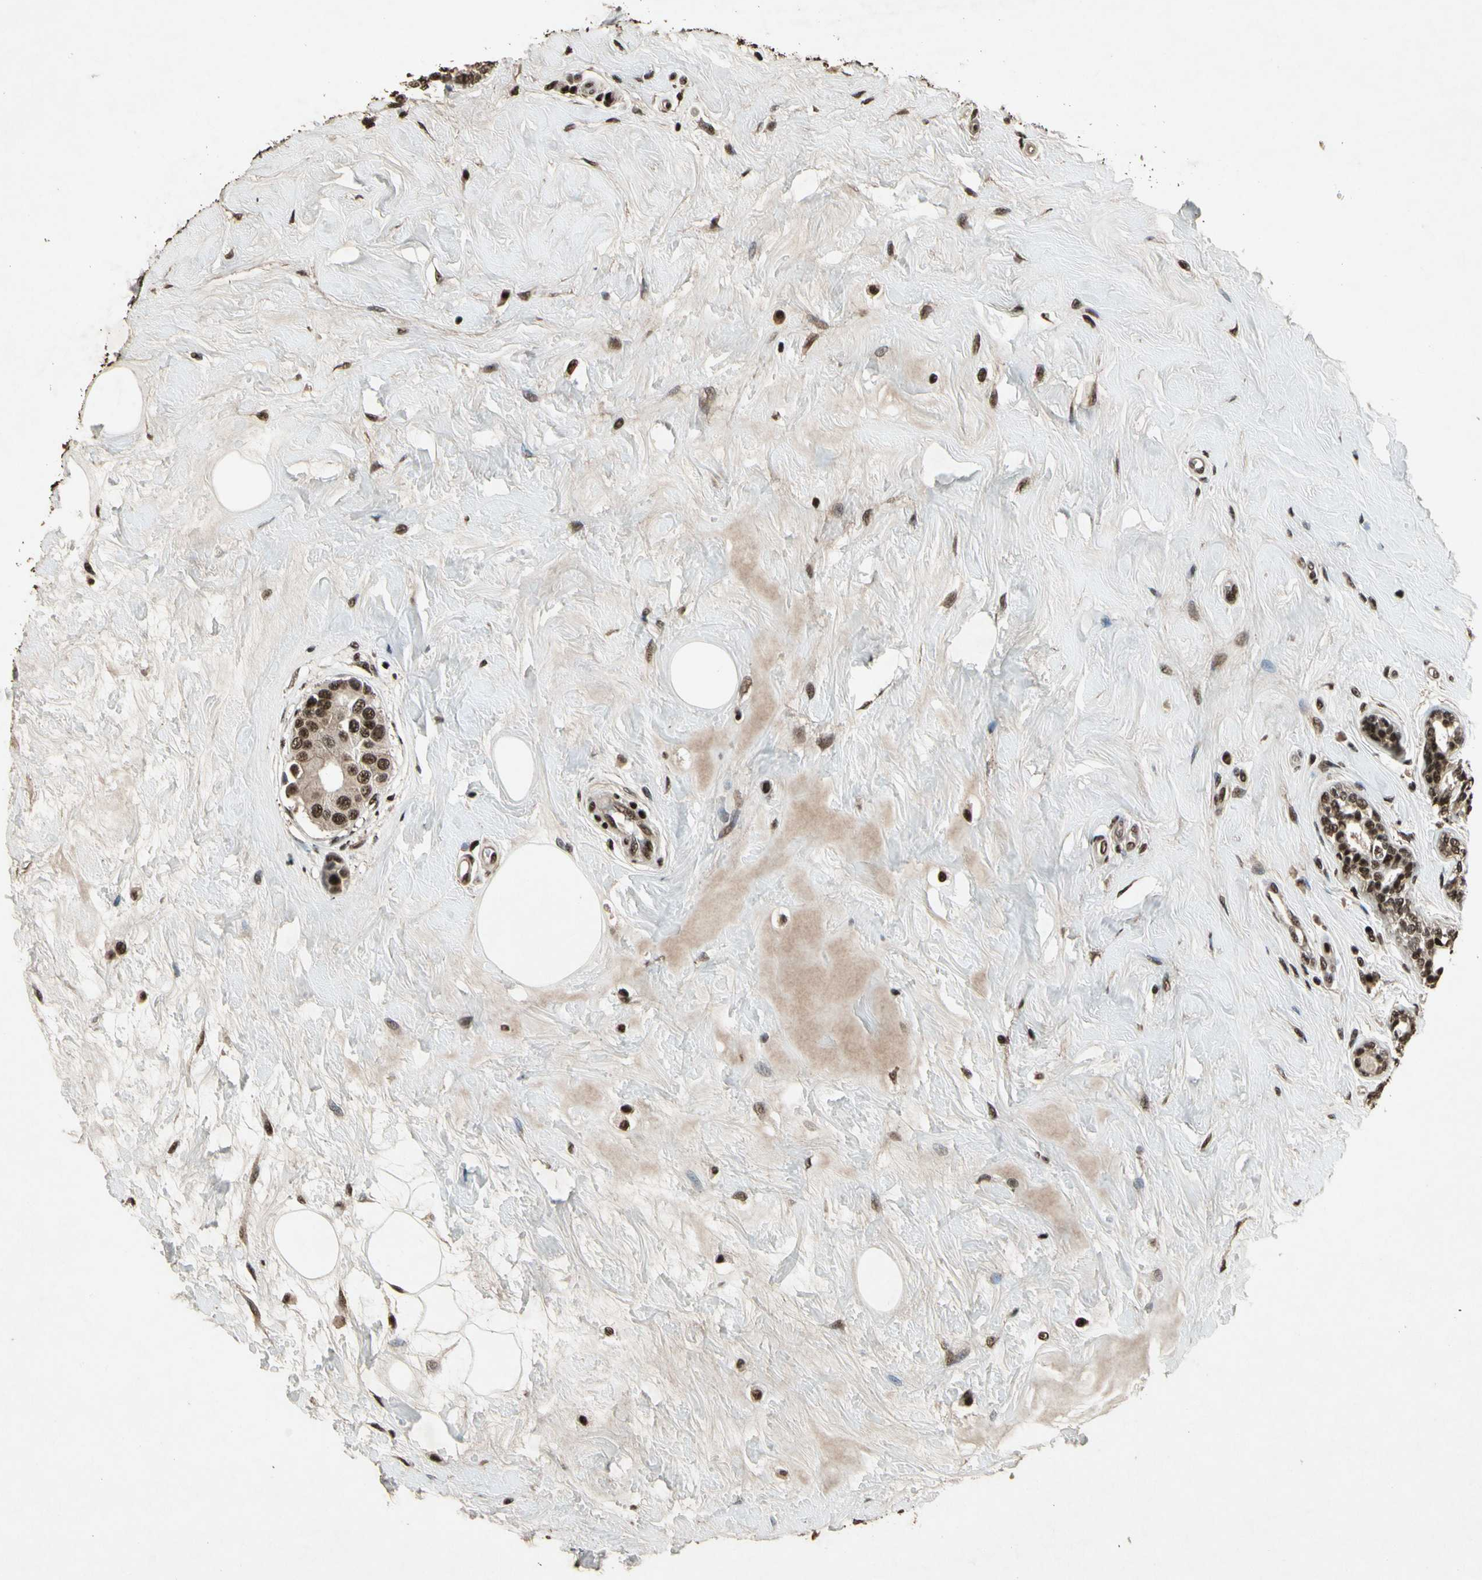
{"staining": {"intensity": "strong", "quantity": ">75%", "location": "cytoplasmic/membranous,nuclear"}, "tissue": "breast cancer", "cell_type": "Tumor cells", "image_type": "cancer", "snomed": [{"axis": "morphology", "description": "Normal tissue, NOS"}, {"axis": "morphology", "description": "Duct carcinoma"}, {"axis": "topography", "description": "Breast"}], "caption": "Infiltrating ductal carcinoma (breast) stained with DAB IHC shows high levels of strong cytoplasmic/membranous and nuclear expression in about >75% of tumor cells. The staining is performed using DAB brown chromogen to label protein expression. The nuclei are counter-stained blue using hematoxylin.", "gene": "TBX2", "patient": {"sex": "female", "age": 39}}